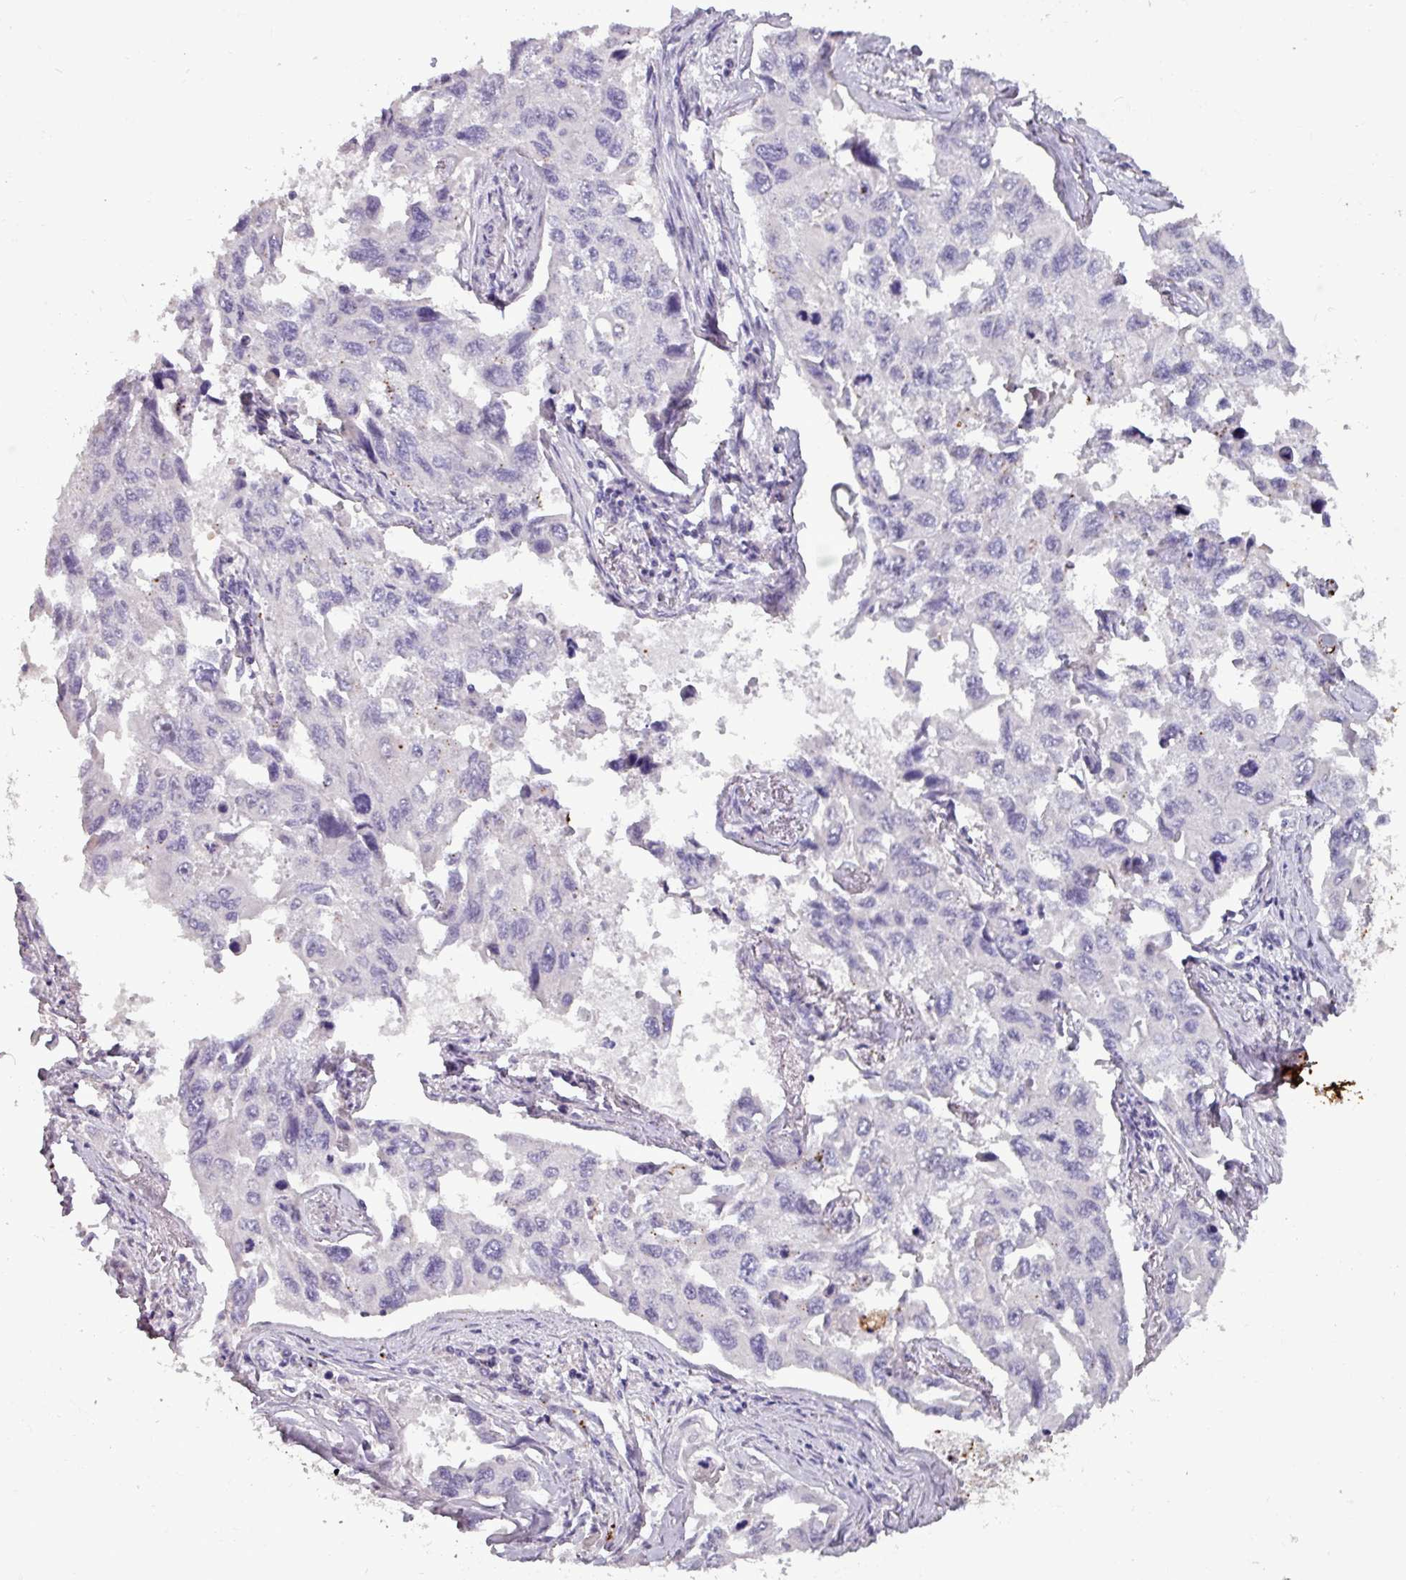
{"staining": {"intensity": "negative", "quantity": "none", "location": "none"}, "tissue": "lung cancer", "cell_type": "Tumor cells", "image_type": "cancer", "snomed": [{"axis": "morphology", "description": "Adenocarcinoma, NOS"}, {"axis": "topography", "description": "Lung"}], "caption": "Human adenocarcinoma (lung) stained for a protein using IHC shows no positivity in tumor cells.", "gene": "PLIN2", "patient": {"sex": "male", "age": 64}}